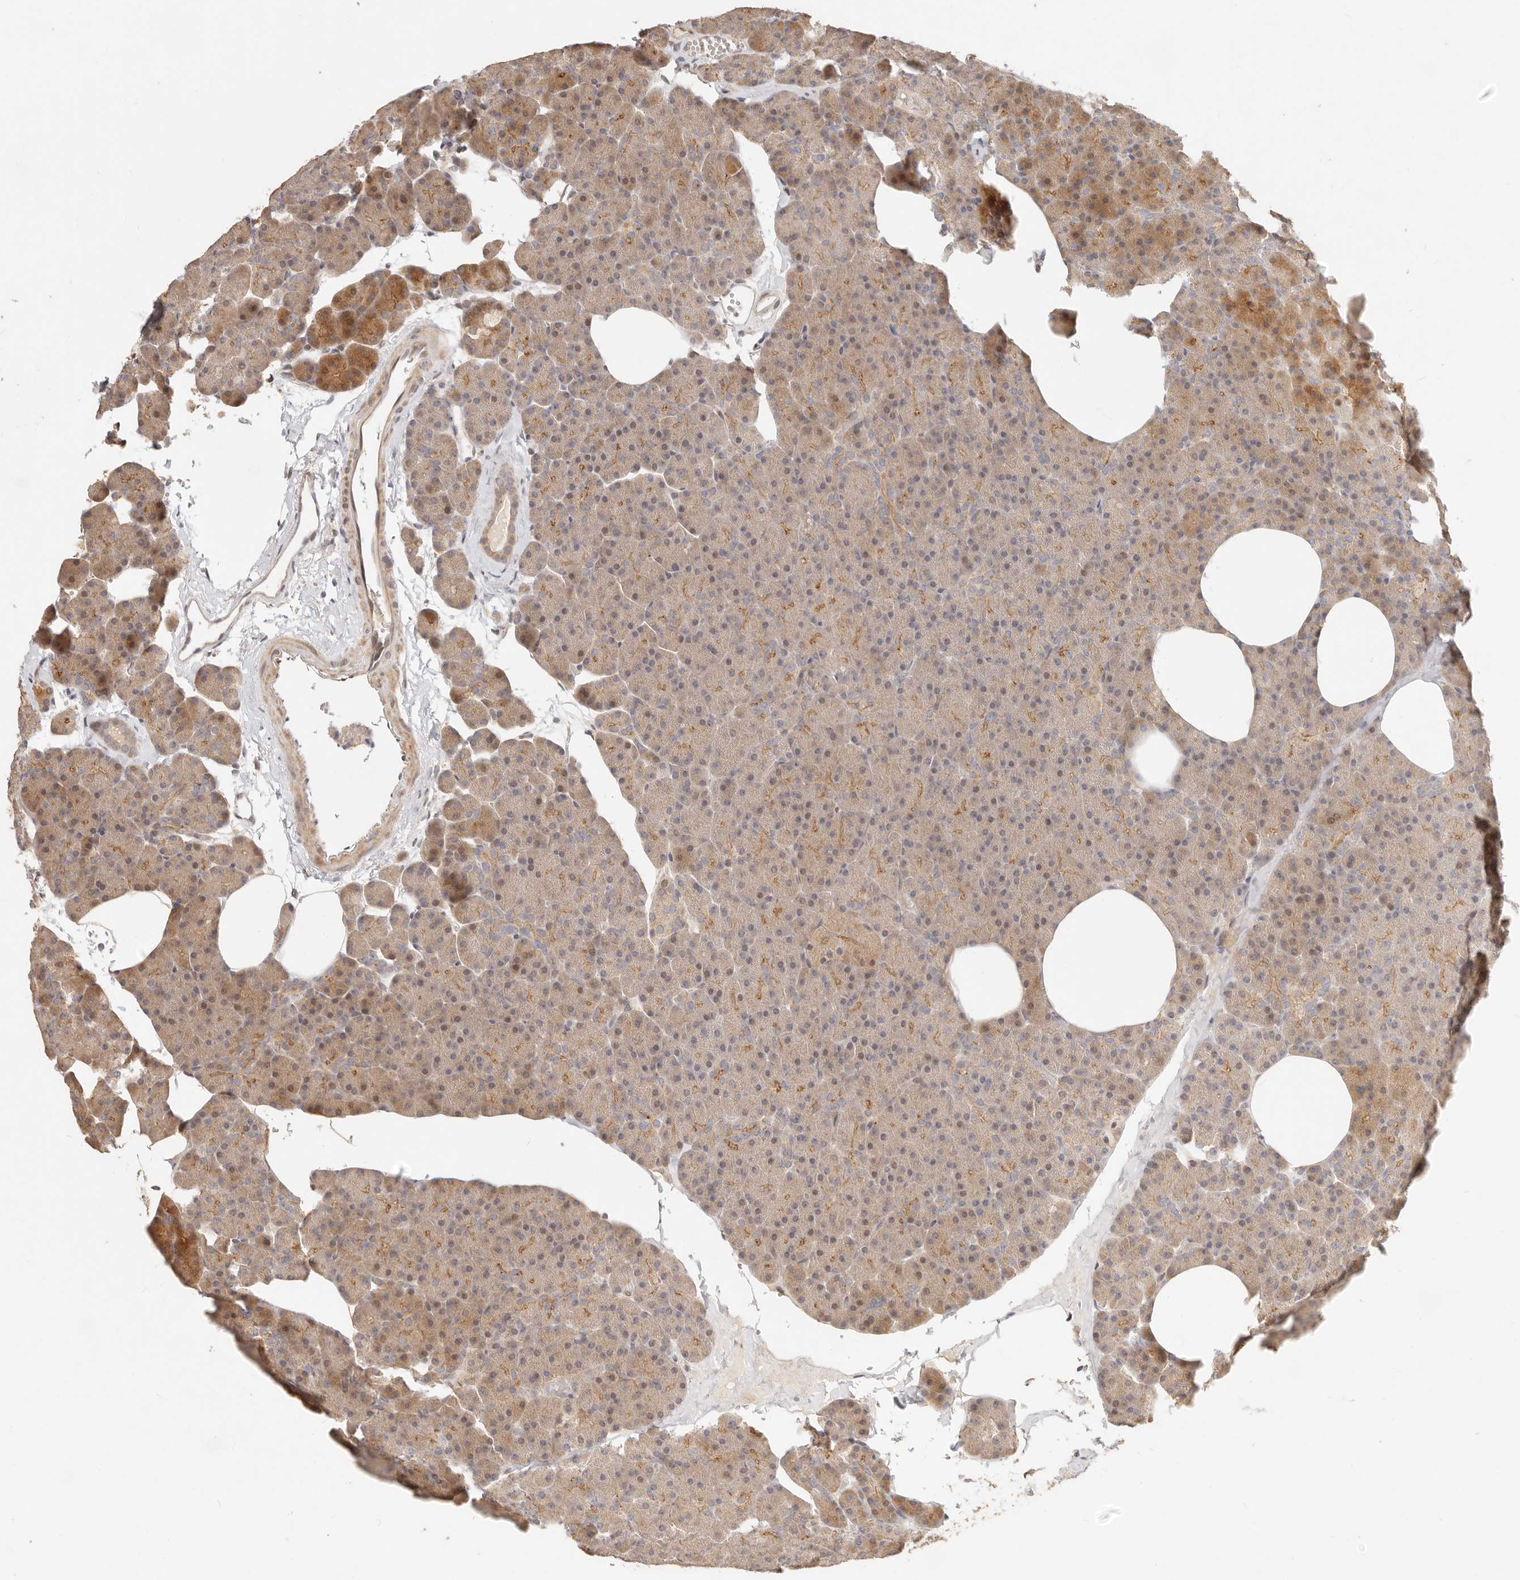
{"staining": {"intensity": "moderate", "quantity": "25%-75%", "location": "cytoplasmic/membranous"}, "tissue": "pancreas", "cell_type": "Exocrine glandular cells", "image_type": "normal", "snomed": [{"axis": "morphology", "description": "Normal tissue, NOS"}, {"axis": "morphology", "description": "Carcinoid, malignant, NOS"}, {"axis": "topography", "description": "Pancreas"}], "caption": "Pancreas stained with immunohistochemistry demonstrates moderate cytoplasmic/membranous staining in about 25%-75% of exocrine glandular cells. (IHC, brightfield microscopy, high magnification).", "gene": "TIMM17A", "patient": {"sex": "female", "age": 35}}